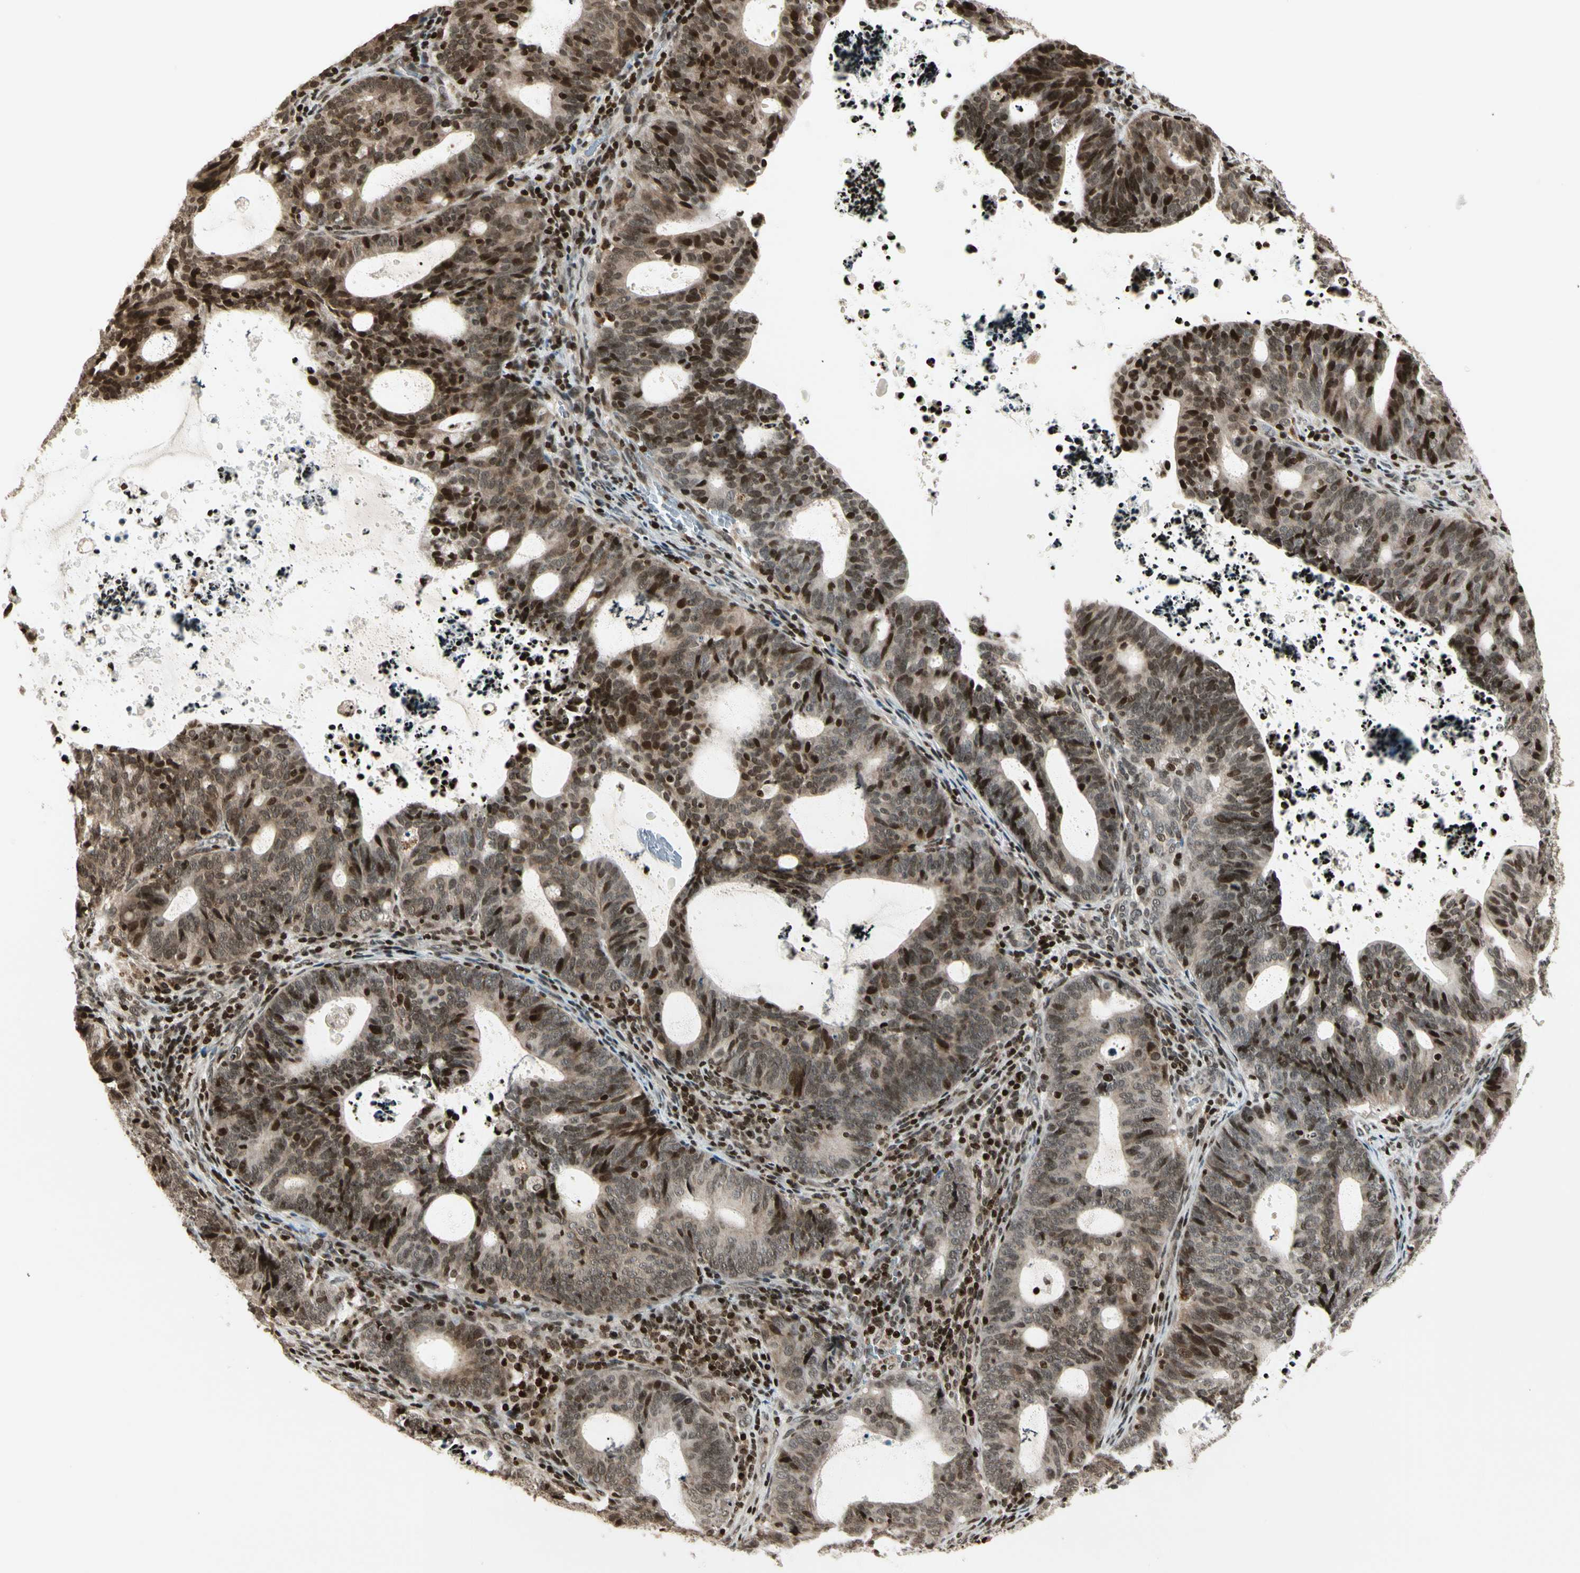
{"staining": {"intensity": "moderate", "quantity": ">75%", "location": "nuclear"}, "tissue": "endometrial cancer", "cell_type": "Tumor cells", "image_type": "cancer", "snomed": [{"axis": "morphology", "description": "Adenocarcinoma, NOS"}, {"axis": "topography", "description": "Uterus"}], "caption": "This is an image of IHC staining of adenocarcinoma (endometrial), which shows moderate staining in the nuclear of tumor cells.", "gene": "TSHZ3", "patient": {"sex": "female", "age": 83}}